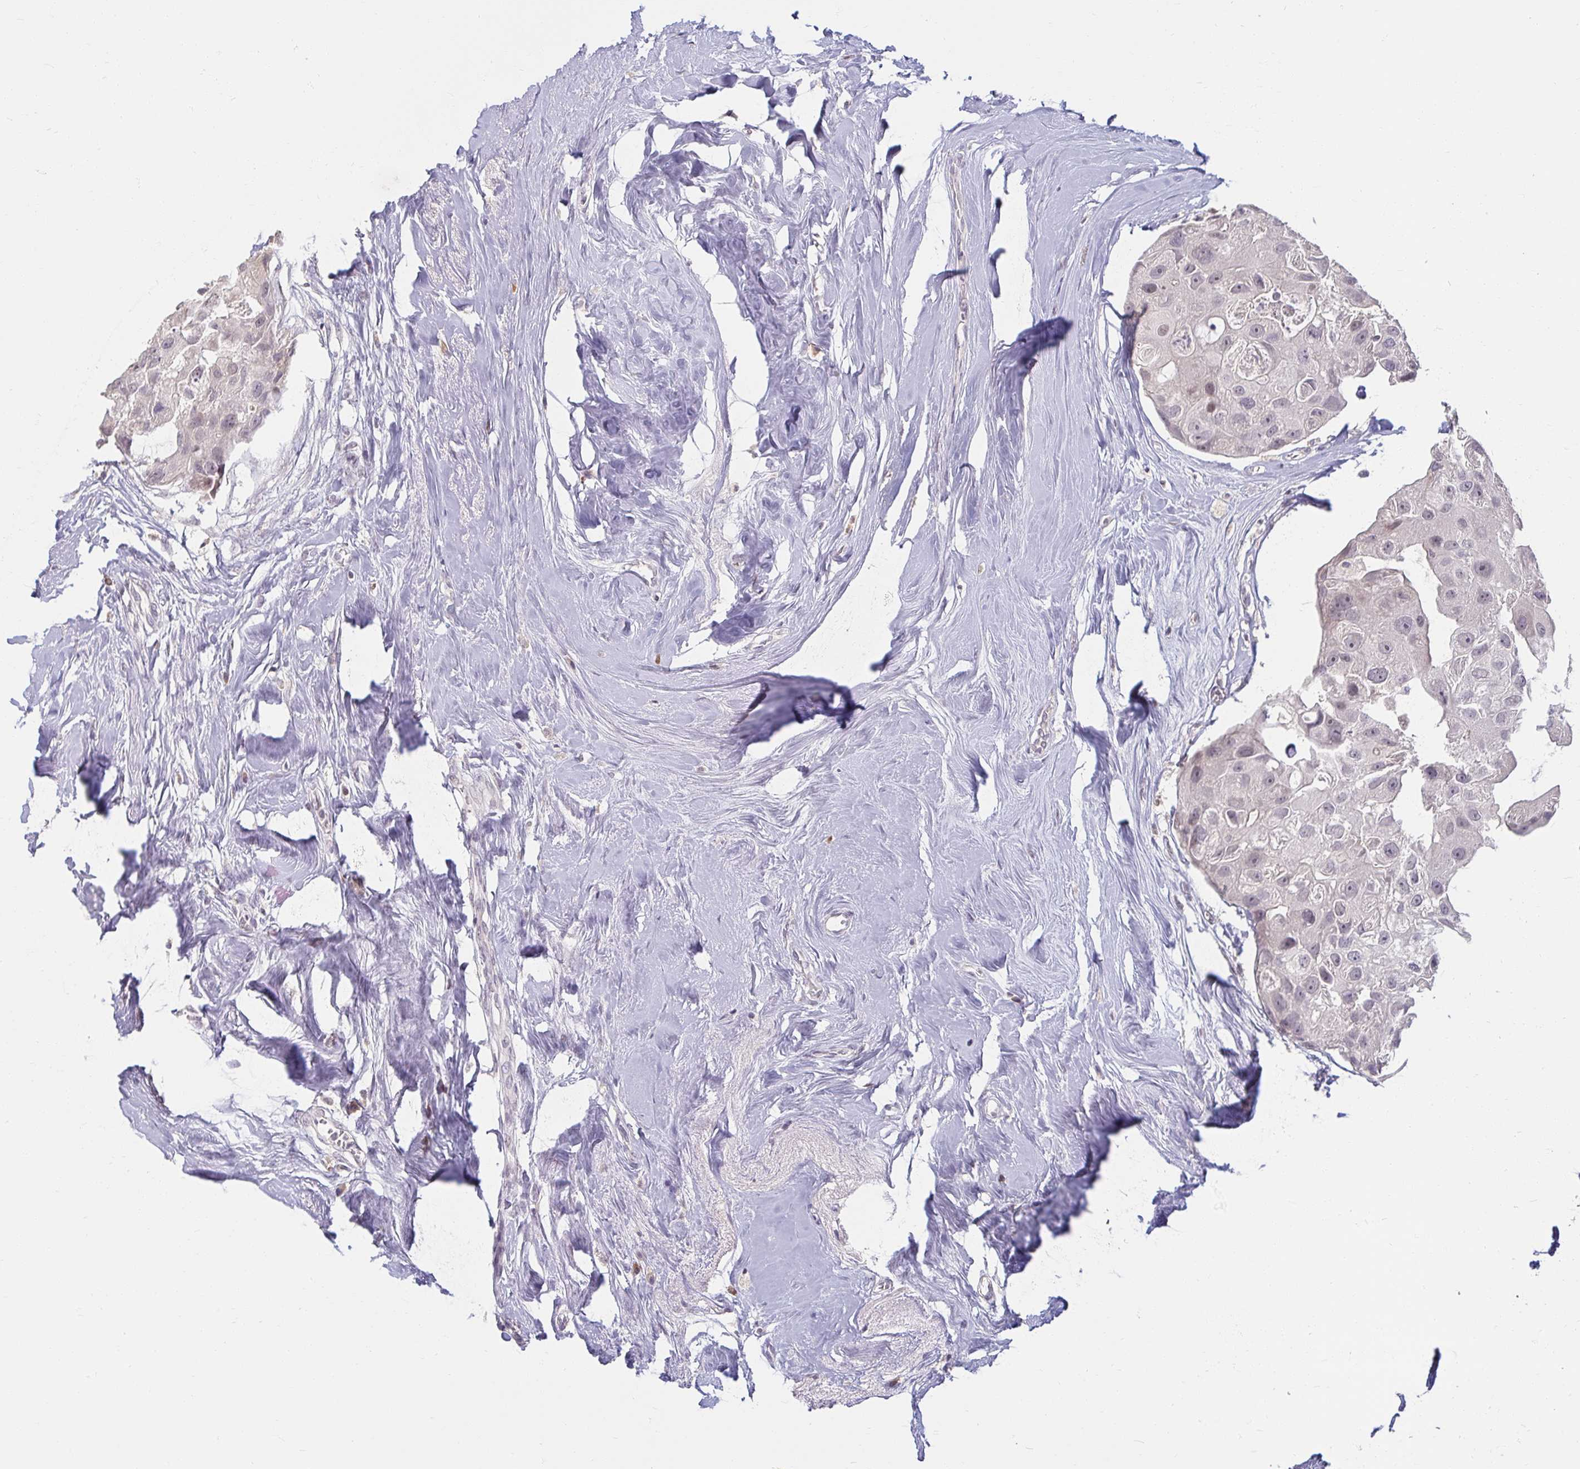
{"staining": {"intensity": "weak", "quantity": "25%-75%", "location": "nuclear"}, "tissue": "breast cancer", "cell_type": "Tumor cells", "image_type": "cancer", "snomed": [{"axis": "morphology", "description": "Duct carcinoma"}, {"axis": "topography", "description": "Breast"}], "caption": "Immunohistochemical staining of breast cancer displays low levels of weak nuclear positivity in about 25%-75% of tumor cells.", "gene": "DDN", "patient": {"sex": "female", "age": 43}}